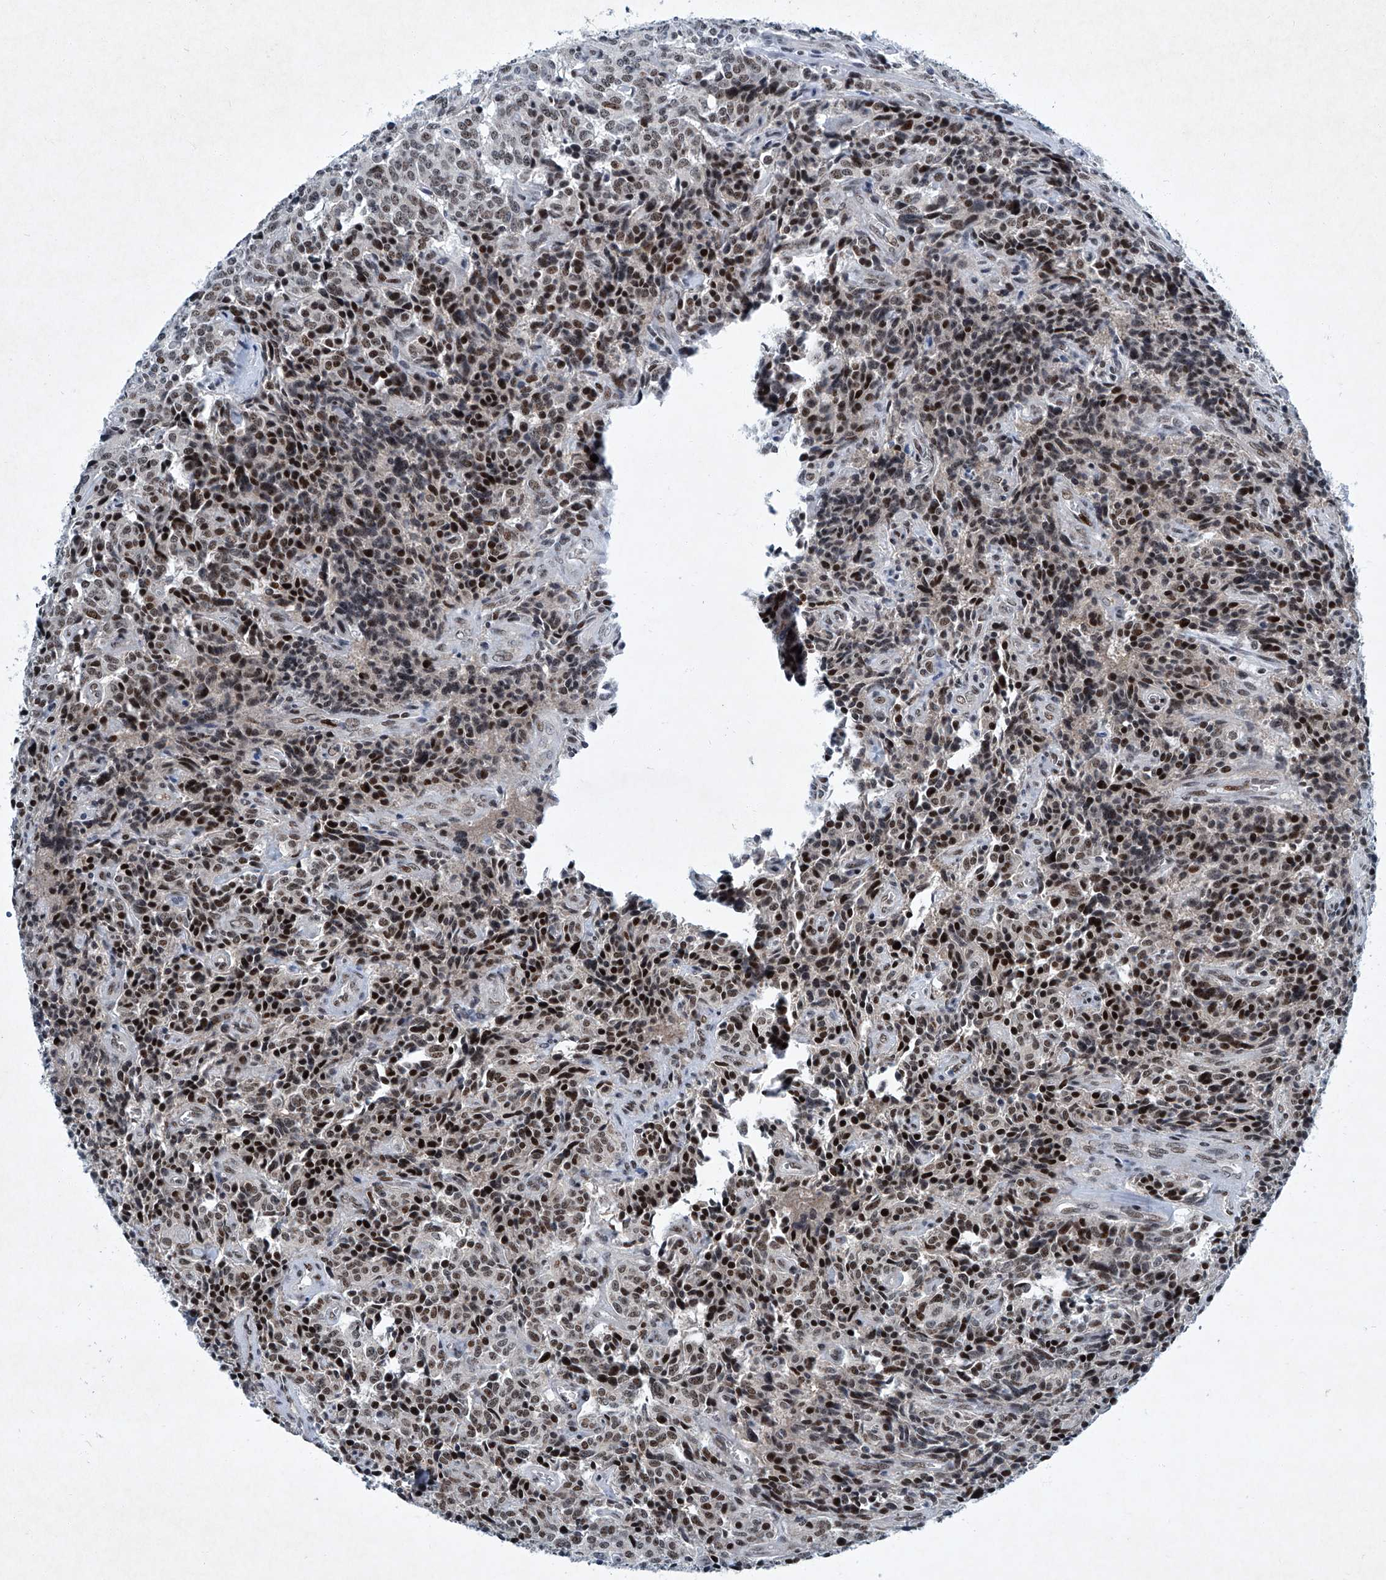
{"staining": {"intensity": "moderate", "quantity": ">75%", "location": "nuclear"}, "tissue": "carcinoid", "cell_type": "Tumor cells", "image_type": "cancer", "snomed": [{"axis": "morphology", "description": "Carcinoid, malignant, NOS"}, {"axis": "topography", "description": "Lung"}], "caption": "Immunohistochemistry (IHC) micrograph of carcinoid stained for a protein (brown), which exhibits medium levels of moderate nuclear staining in about >75% of tumor cells.", "gene": "TFDP1", "patient": {"sex": "female", "age": 46}}